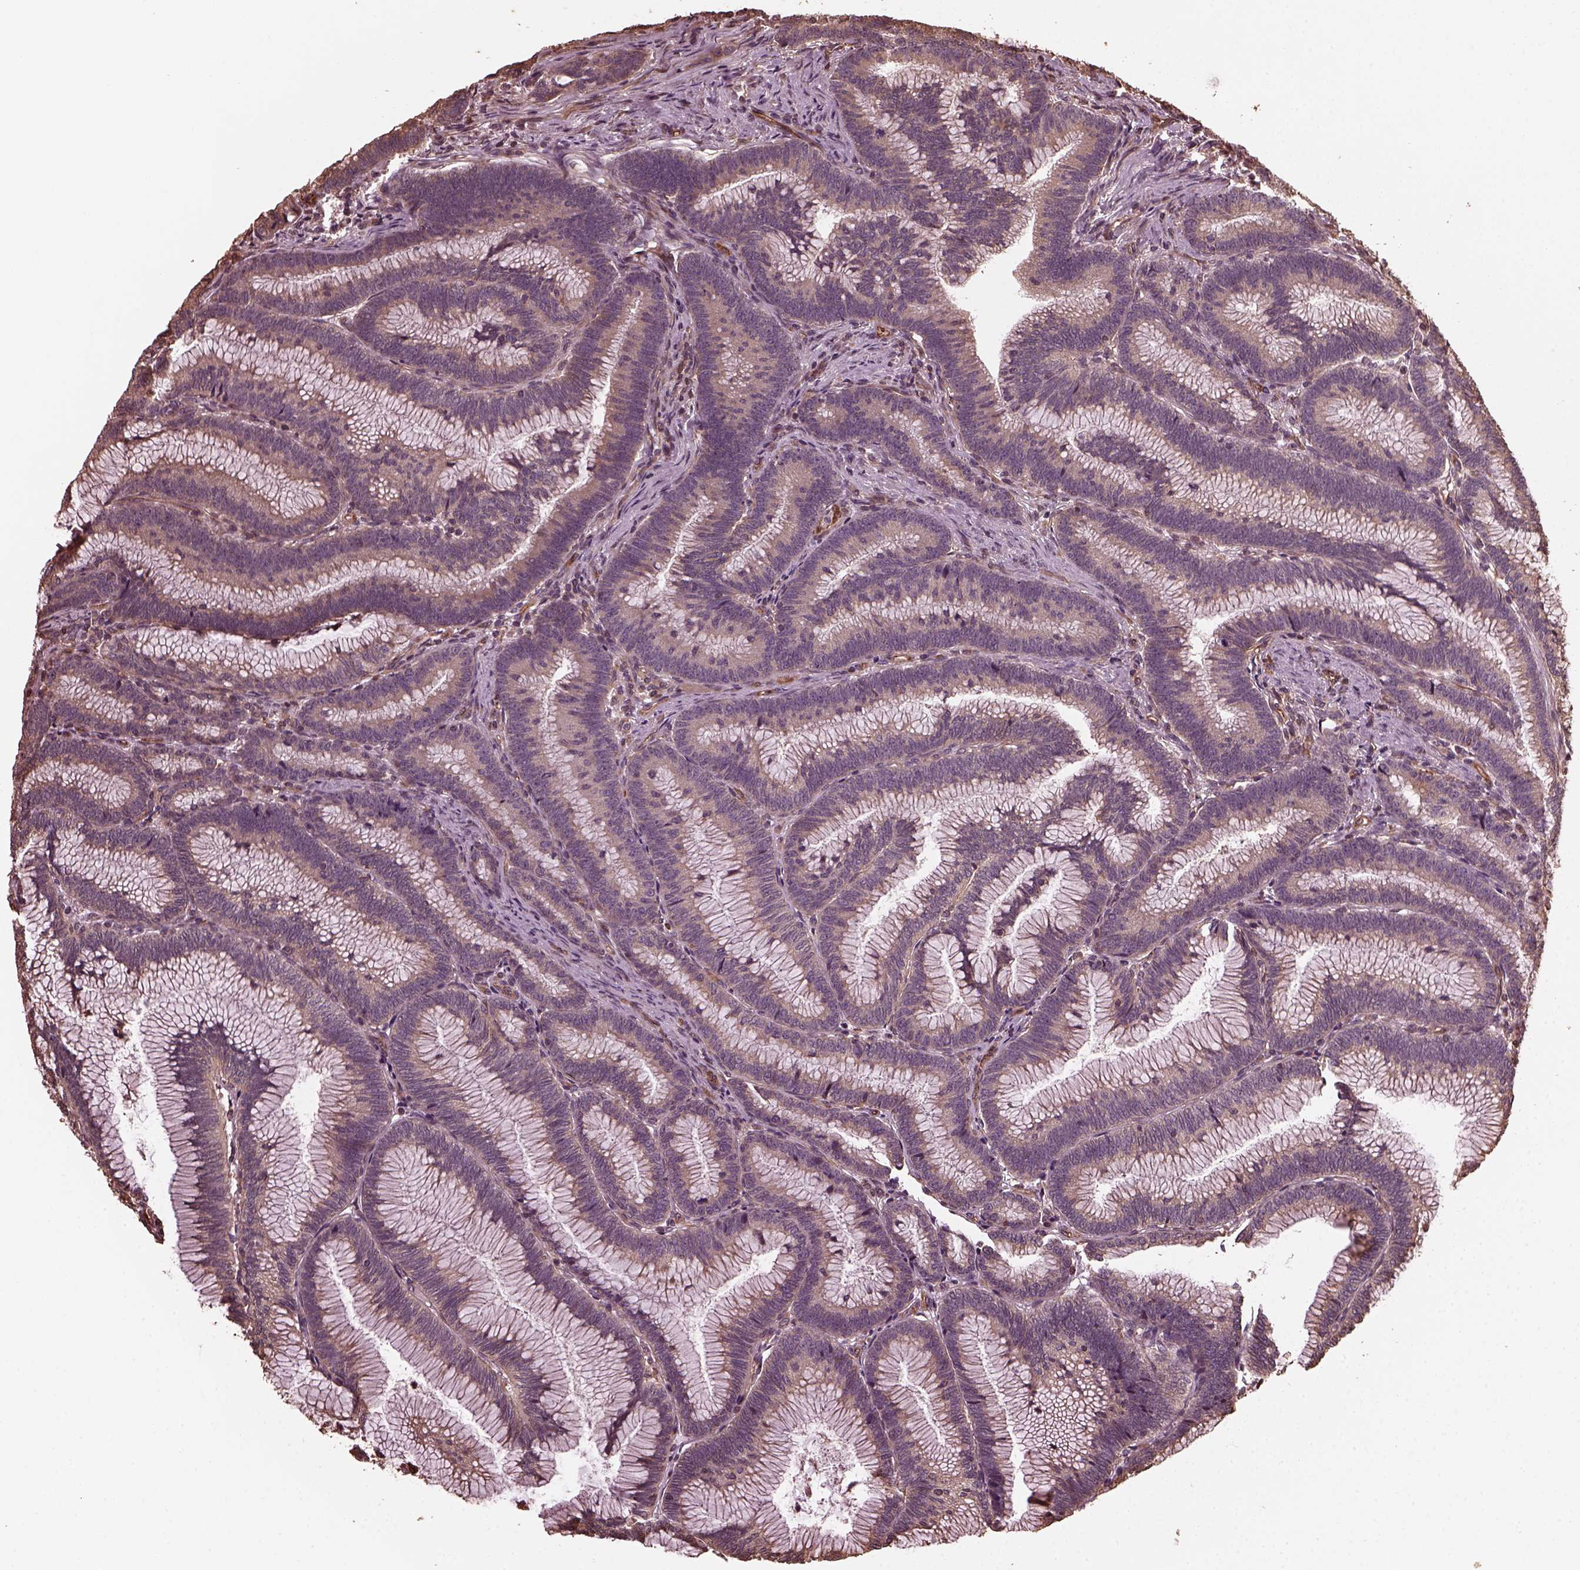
{"staining": {"intensity": "negative", "quantity": "none", "location": "none"}, "tissue": "colorectal cancer", "cell_type": "Tumor cells", "image_type": "cancer", "snomed": [{"axis": "morphology", "description": "Adenocarcinoma, NOS"}, {"axis": "topography", "description": "Colon"}], "caption": "Immunohistochemical staining of human colorectal cancer (adenocarcinoma) displays no significant positivity in tumor cells. (DAB IHC visualized using brightfield microscopy, high magnification).", "gene": "GTPBP1", "patient": {"sex": "female", "age": 78}}